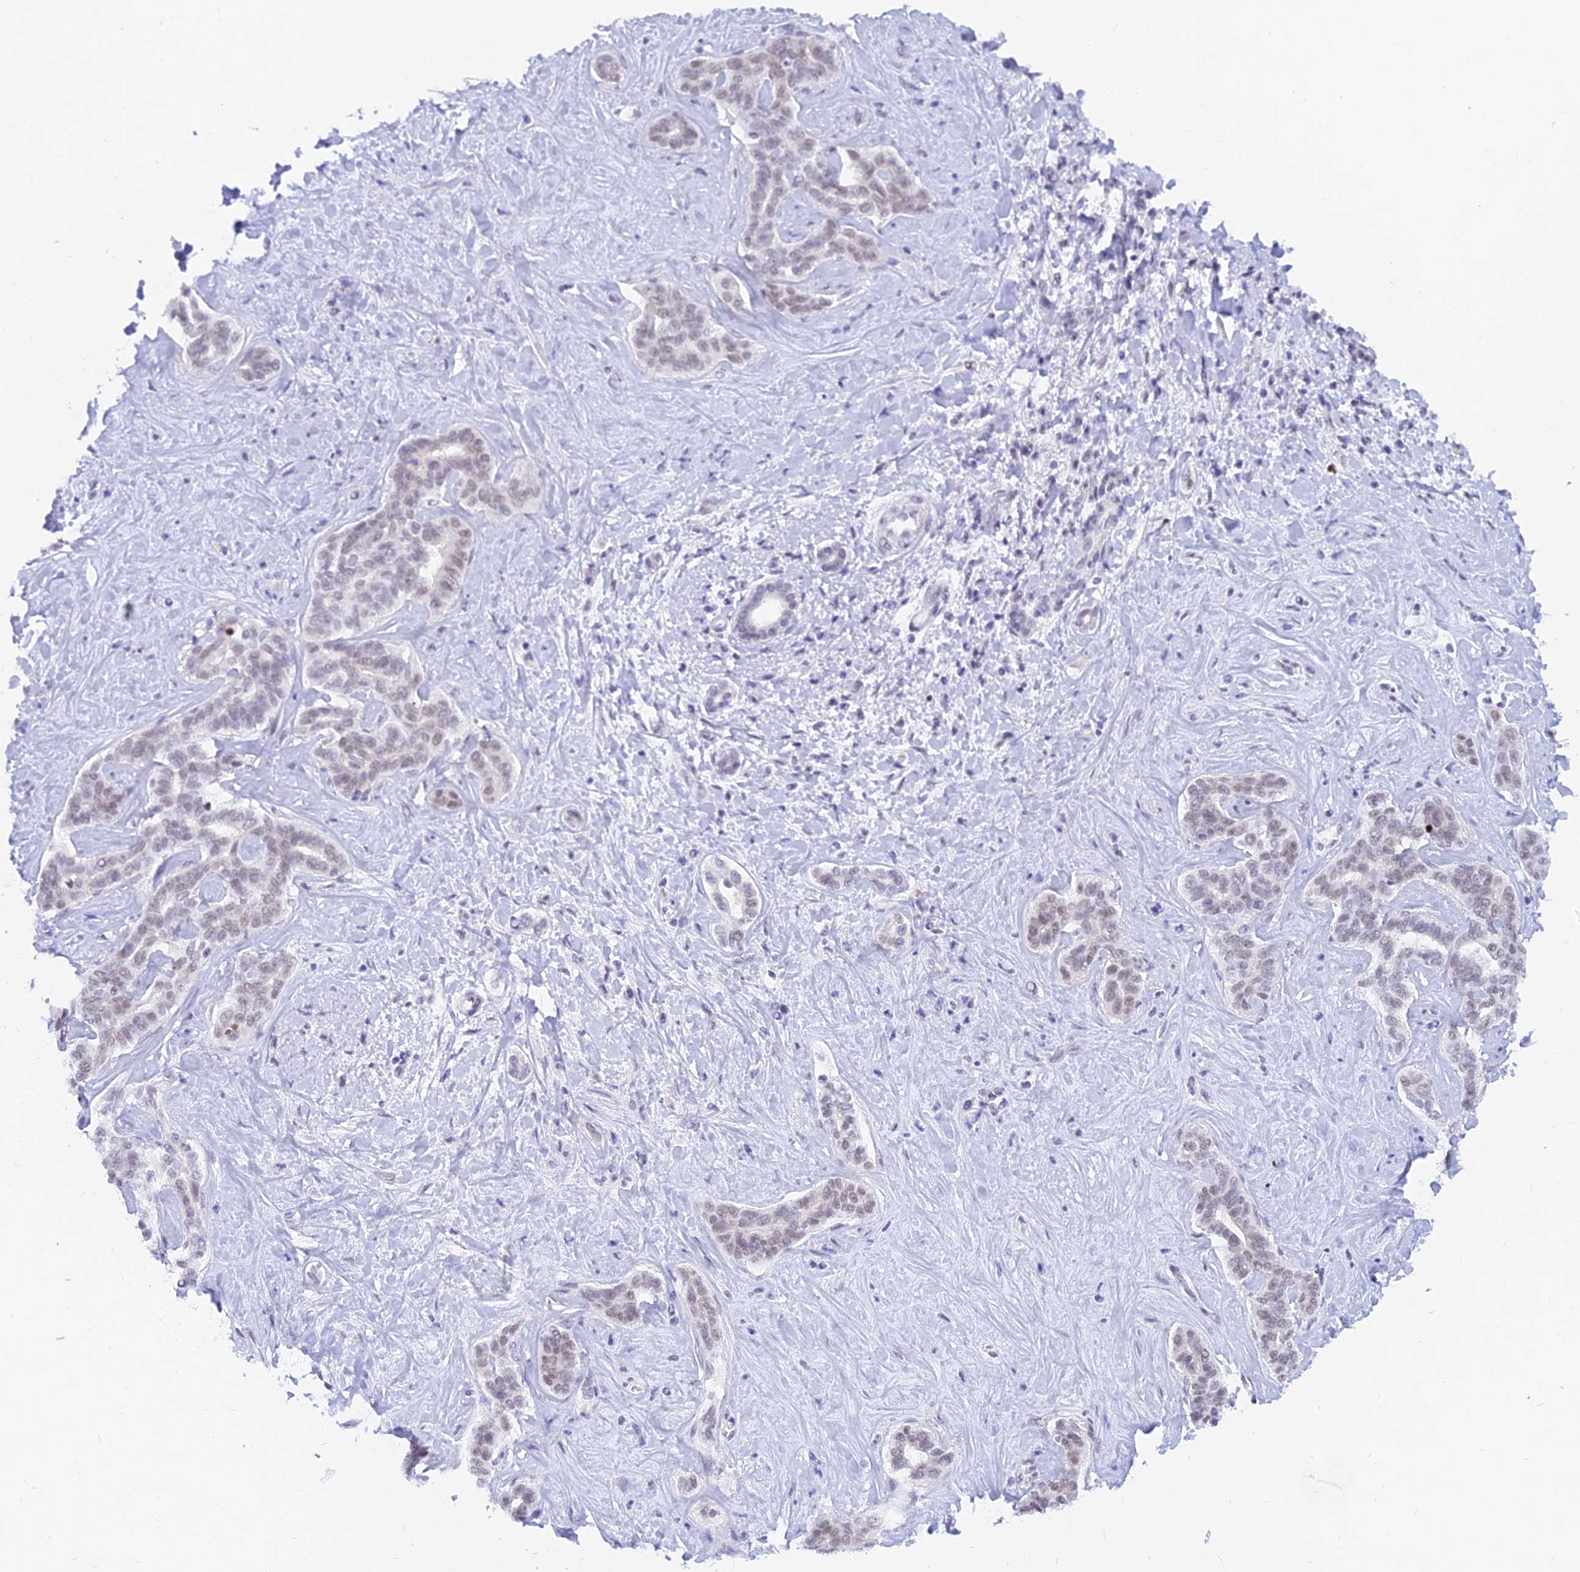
{"staining": {"intensity": "weak", "quantity": "25%-75%", "location": "nuclear"}, "tissue": "liver cancer", "cell_type": "Tumor cells", "image_type": "cancer", "snomed": [{"axis": "morphology", "description": "Cholangiocarcinoma"}, {"axis": "topography", "description": "Liver"}], "caption": "Immunohistochemistry (IHC) image of neoplastic tissue: cholangiocarcinoma (liver) stained using IHC reveals low levels of weak protein expression localized specifically in the nuclear of tumor cells, appearing as a nuclear brown color.", "gene": "DPY30", "patient": {"sex": "female", "age": 77}}